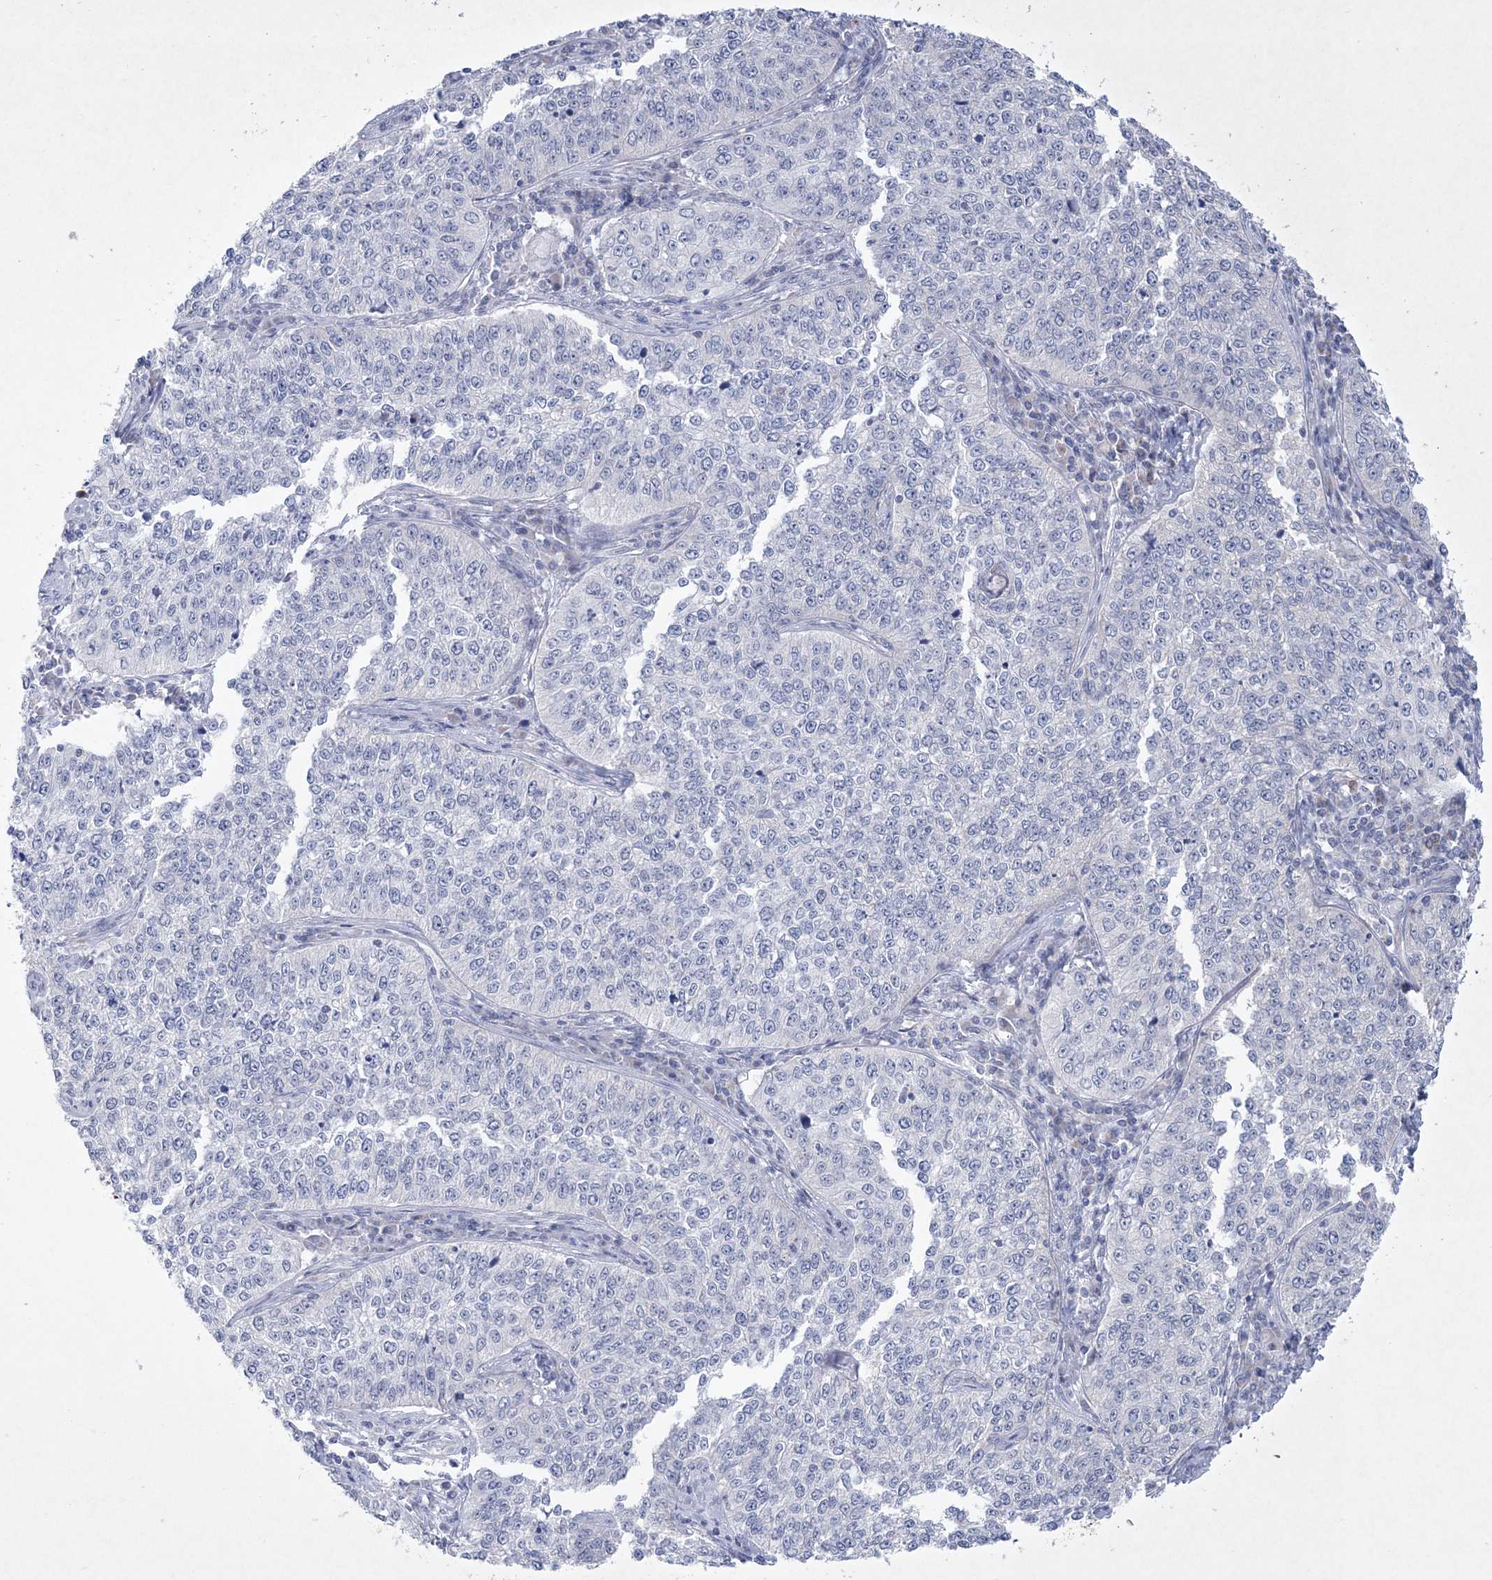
{"staining": {"intensity": "negative", "quantity": "none", "location": "none"}, "tissue": "cervical cancer", "cell_type": "Tumor cells", "image_type": "cancer", "snomed": [{"axis": "morphology", "description": "Squamous cell carcinoma, NOS"}, {"axis": "topography", "description": "Cervix"}], "caption": "The photomicrograph demonstrates no significant positivity in tumor cells of cervical squamous cell carcinoma.", "gene": "CES4A", "patient": {"sex": "female", "age": 35}}